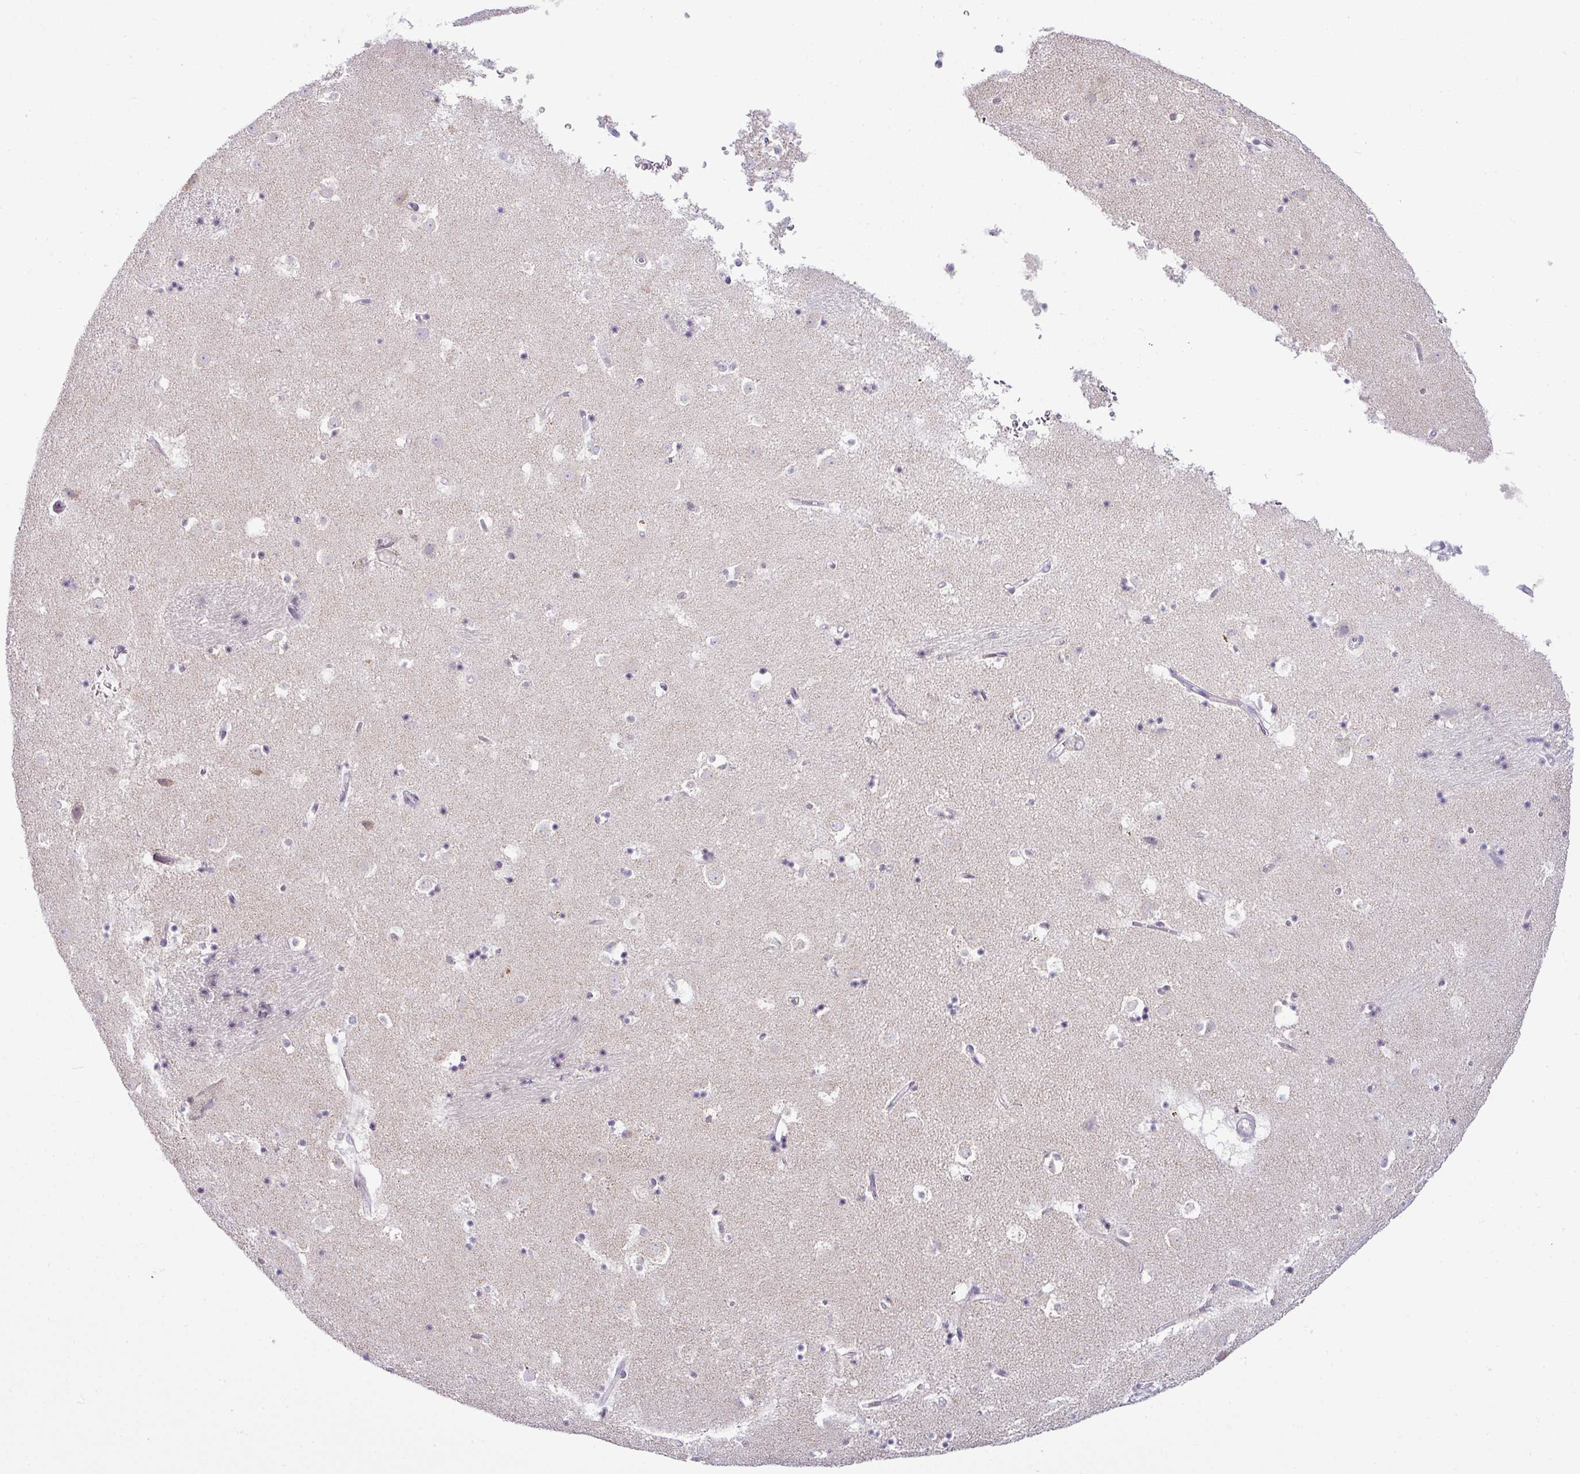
{"staining": {"intensity": "negative", "quantity": "none", "location": "none"}, "tissue": "caudate", "cell_type": "Glial cells", "image_type": "normal", "snomed": [{"axis": "morphology", "description": "Normal tissue, NOS"}, {"axis": "topography", "description": "Lateral ventricle wall"}], "caption": "DAB (3,3'-diaminobenzidine) immunohistochemical staining of unremarkable human caudate exhibits no significant positivity in glial cells. (DAB immunohistochemistry with hematoxylin counter stain).", "gene": "HBEGF", "patient": {"sex": "male", "age": 58}}